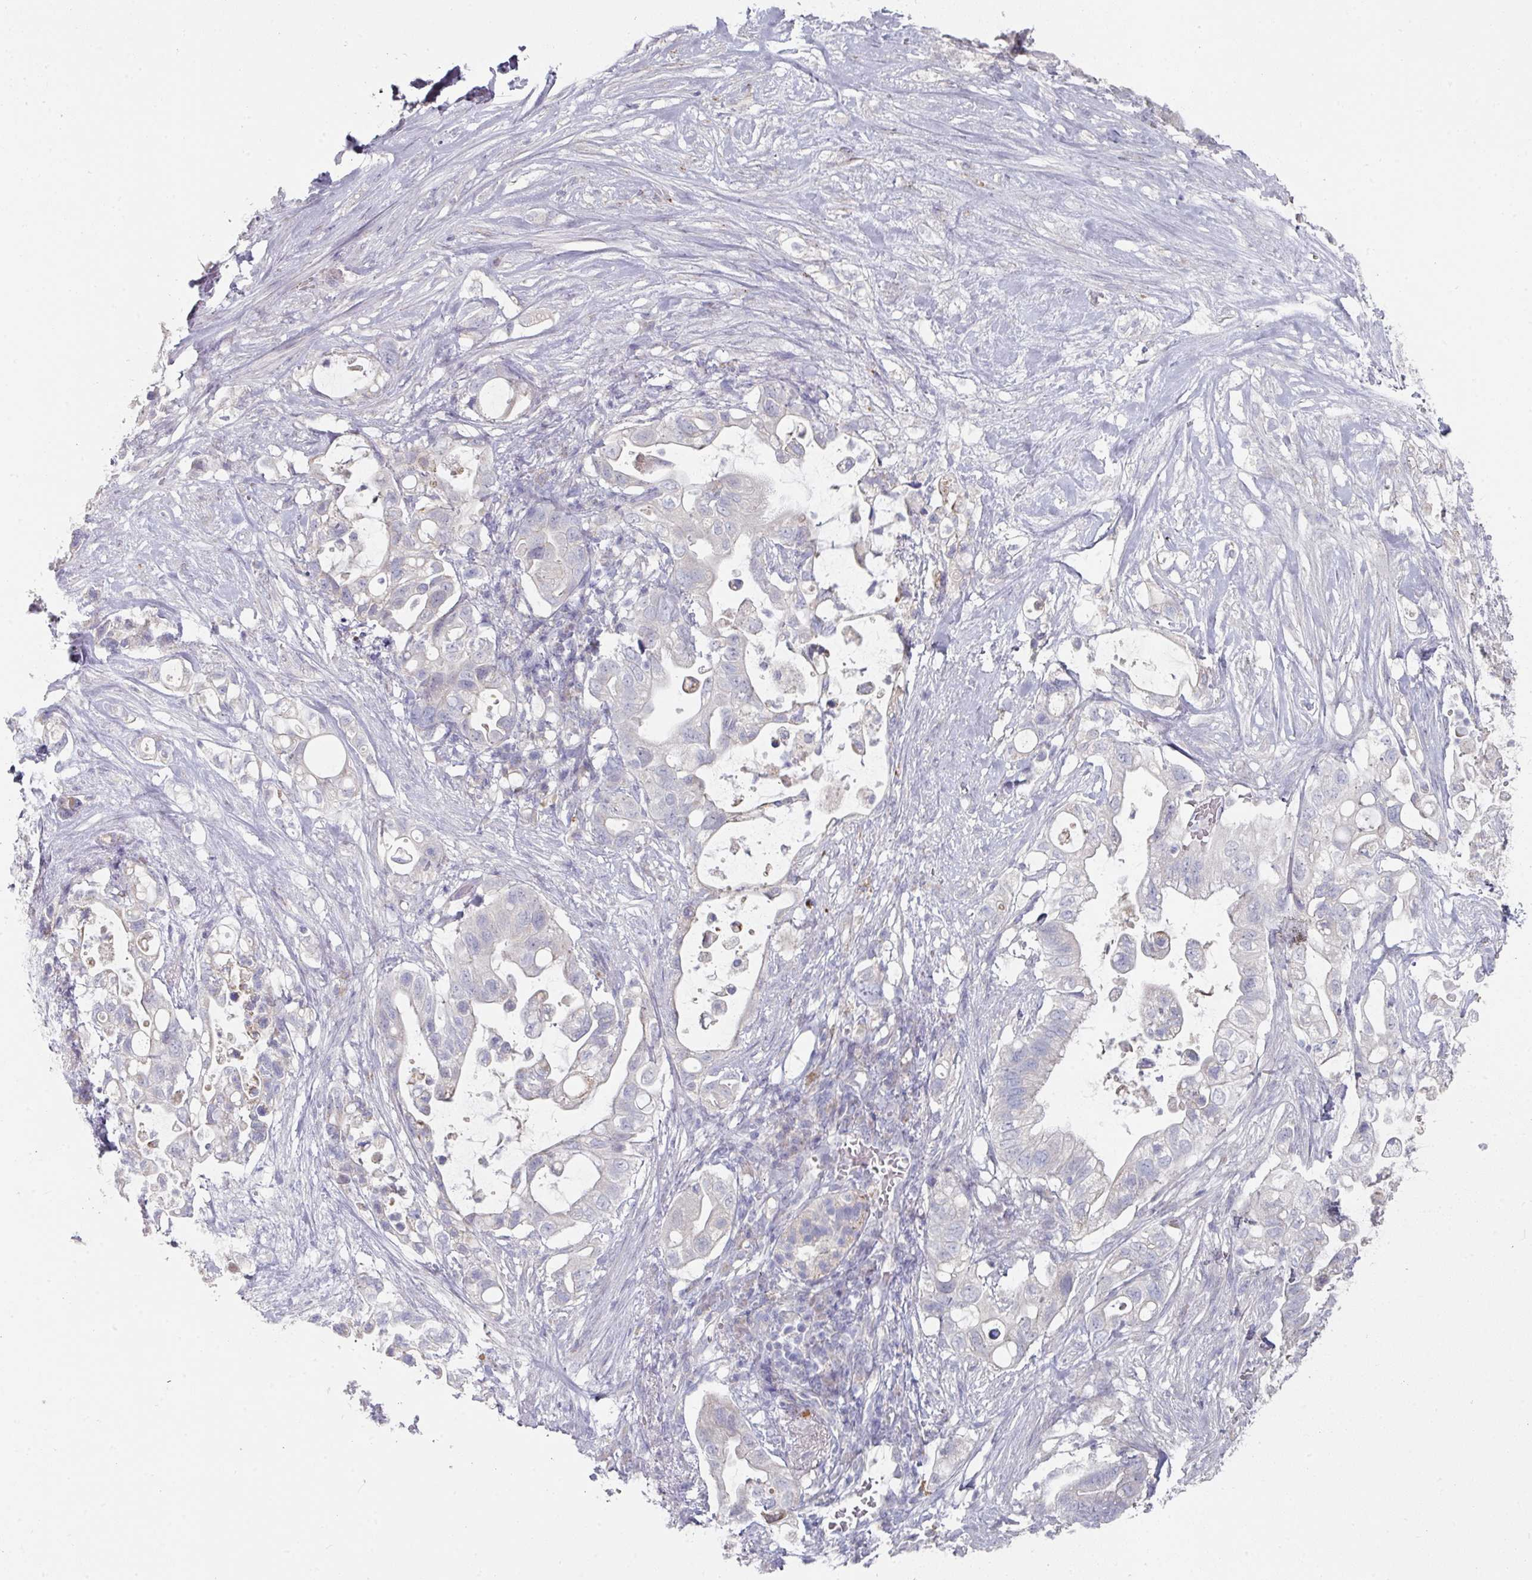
{"staining": {"intensity": "negative", "quantity": "none", "location": "none"}, "tissue": "pancreatic cancer", "cell_type": "Tumor cells", "image_type": "cancer", "snomed": [{"axis": "morphology", "description": "Adenocarcinoma, NOS"}, {"axis": "topography", "description": "Pancreas"}], "caption": "The photomicrograph exhibits no staining of tumor cells in pancreatic adenocarcinoma.", "gene": "NT5C1A", "patient": {"sex": "female", "age": 72}}